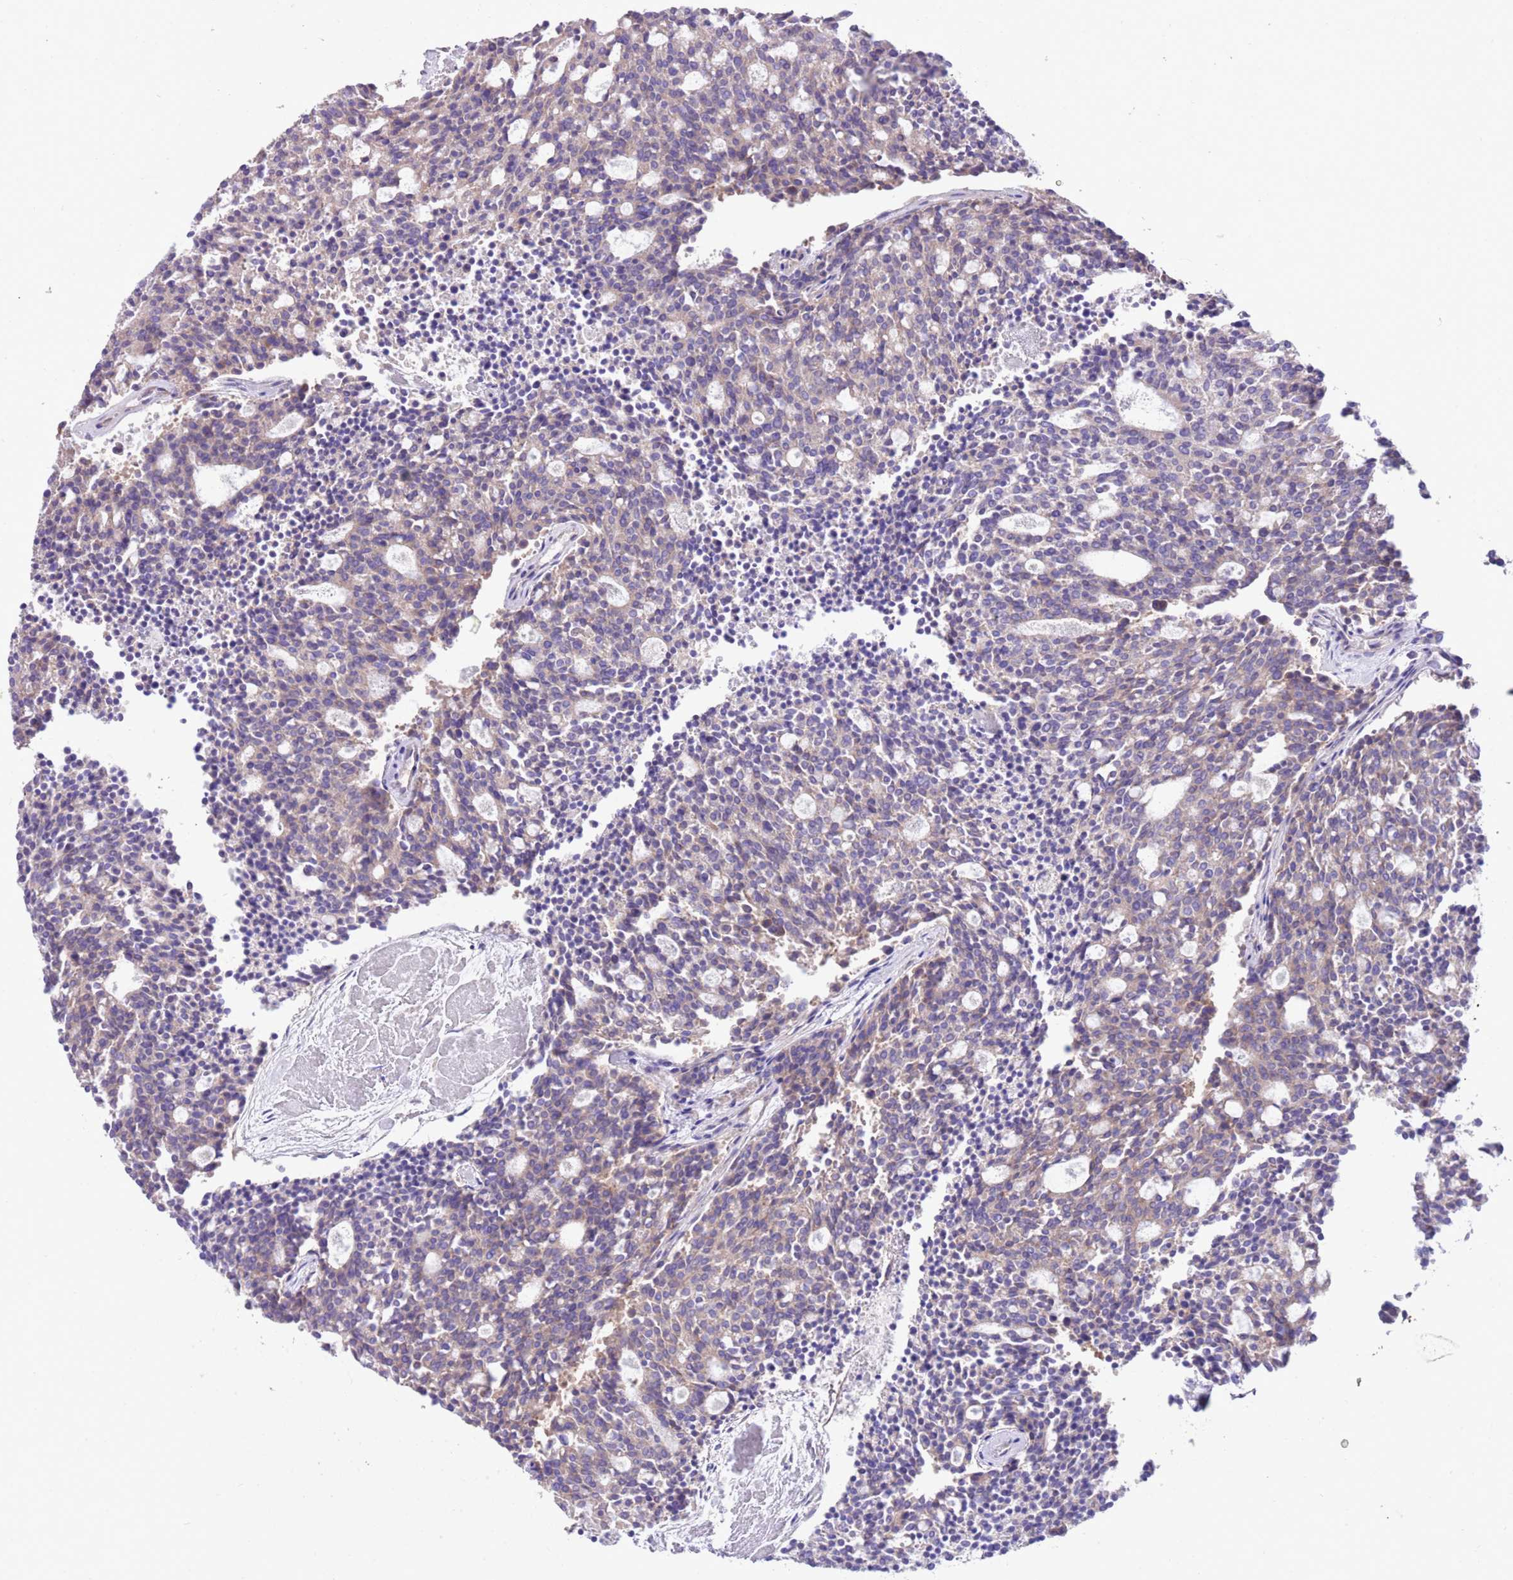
{"staining": {"intensity": "weak", "quantity": ">75%", "location": "cytoplasmic/membranous"}, "tissue": "carcinoid", "cell_type": "Tumor cells", "image_type": "cancer", "snomed": [{"axis": "morphology", "description": "Carcinoid, malignant, NOS"}, {"axis": "topography", "description": "Pancreas"}], "caption": "DAB (3,3'-diaminobenzidine) immunohistochemical staining of human carcinoid (malignant) reveals weak cytoplasmic/membranous protein staining in about >75% of tumor cells.", "gene": "RPS10", "patient": {"sex": "female", "age": 54}}